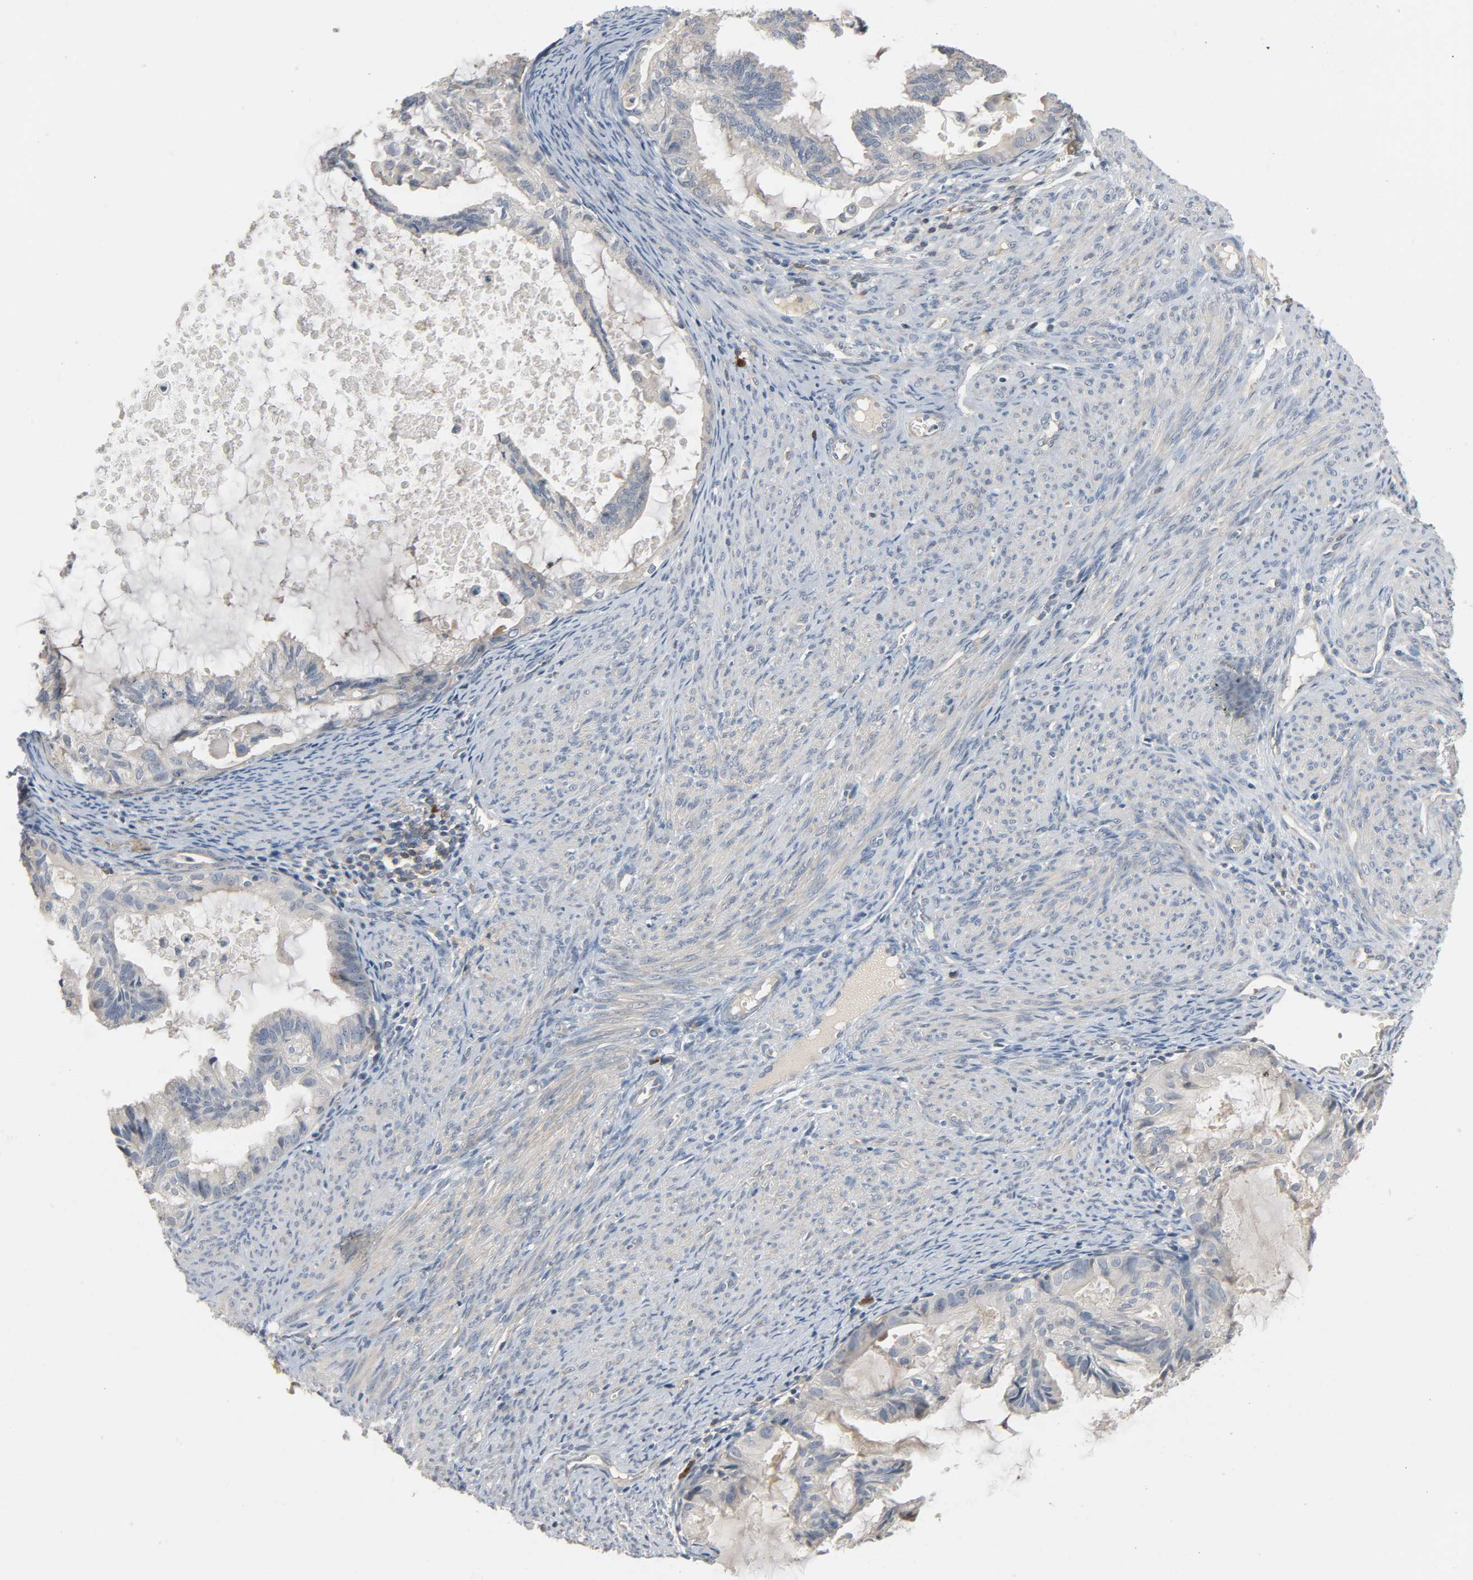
{"staining": {"intensity": "weak", "quantity": "<25%", "location": "cytoplasmic/membranous"}, "tissue": "cervical cancer", "cell_type": "Tumor cells", "image_type": "cancer", "snomed": [{"axis": "morphology", "description": "Normal tissue, NOS"}, {"axis": "morphology", "description": "Adenocarcinoma, NOS"}, {"axis": "topography", "description": "Cervix"}, {"axis": "topography", "description": "Endometrium"}], "caption": "Human cervical cancer stained for a protein using immunohistochemistry displays no expression in tumor cells.", "gene": "CD4", "patient": {"sex": "female", "age": 86}}